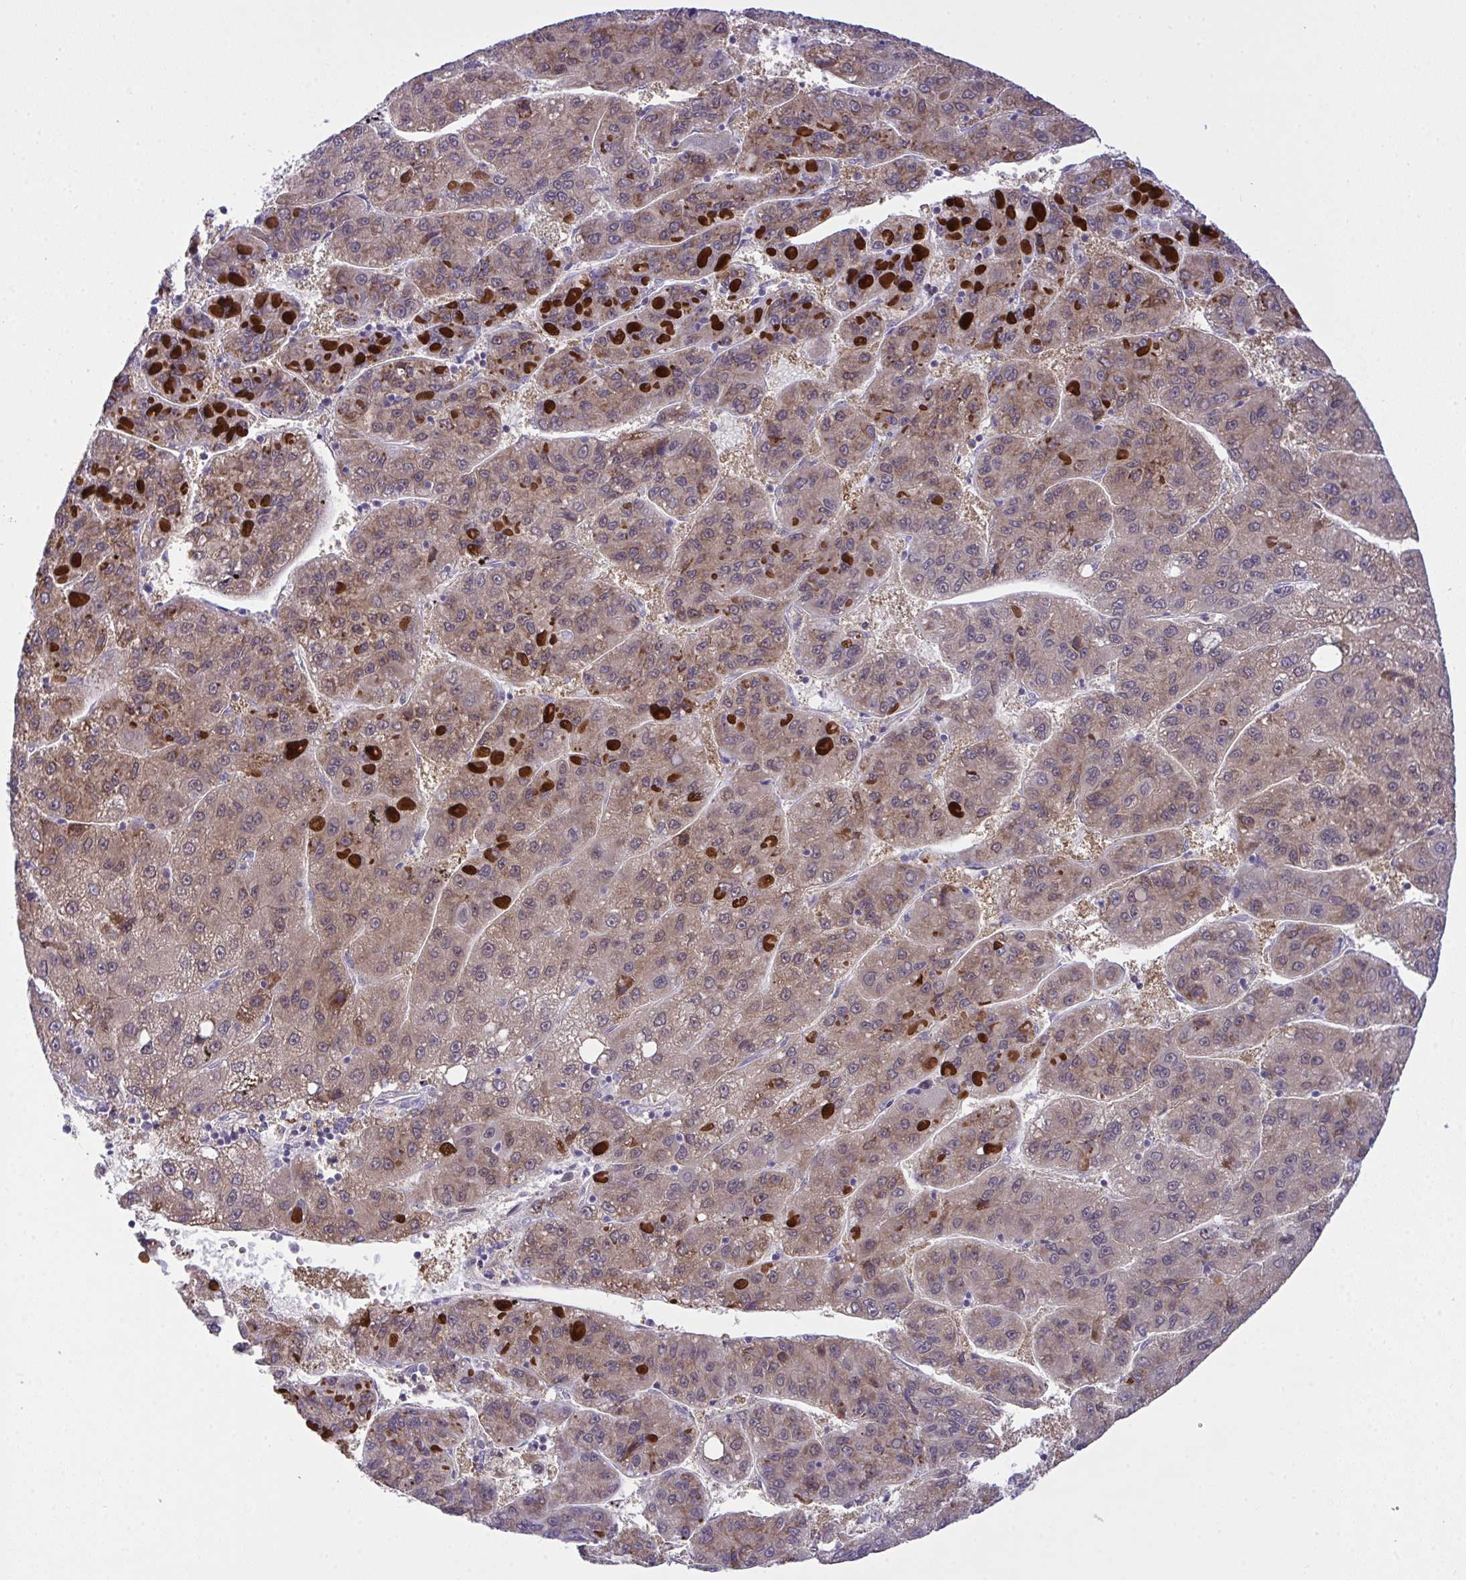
{"staining": {"intensity": "moderate", "quantity": ">75%", "location": "cytoplasmic/membranous"}, "tissue": "liver cancer", "cell_type": "Tumor cells", "image_type": "cancer", "snomed": [{"axis": "morphology", "description": "Carcinoma, Hepatocellular, NOS"}, {"axis": "topography", "description": "Liver"}], "caption": "Hepatocellular carcinoma (liver) was stained to show a protein in brown. There is medium levels of moderate cytoplasmic/membranous expression in approximately >75% of tumor cells.", "gene": "HOXD12", "patient": {"sex": "female", "age": 82}}